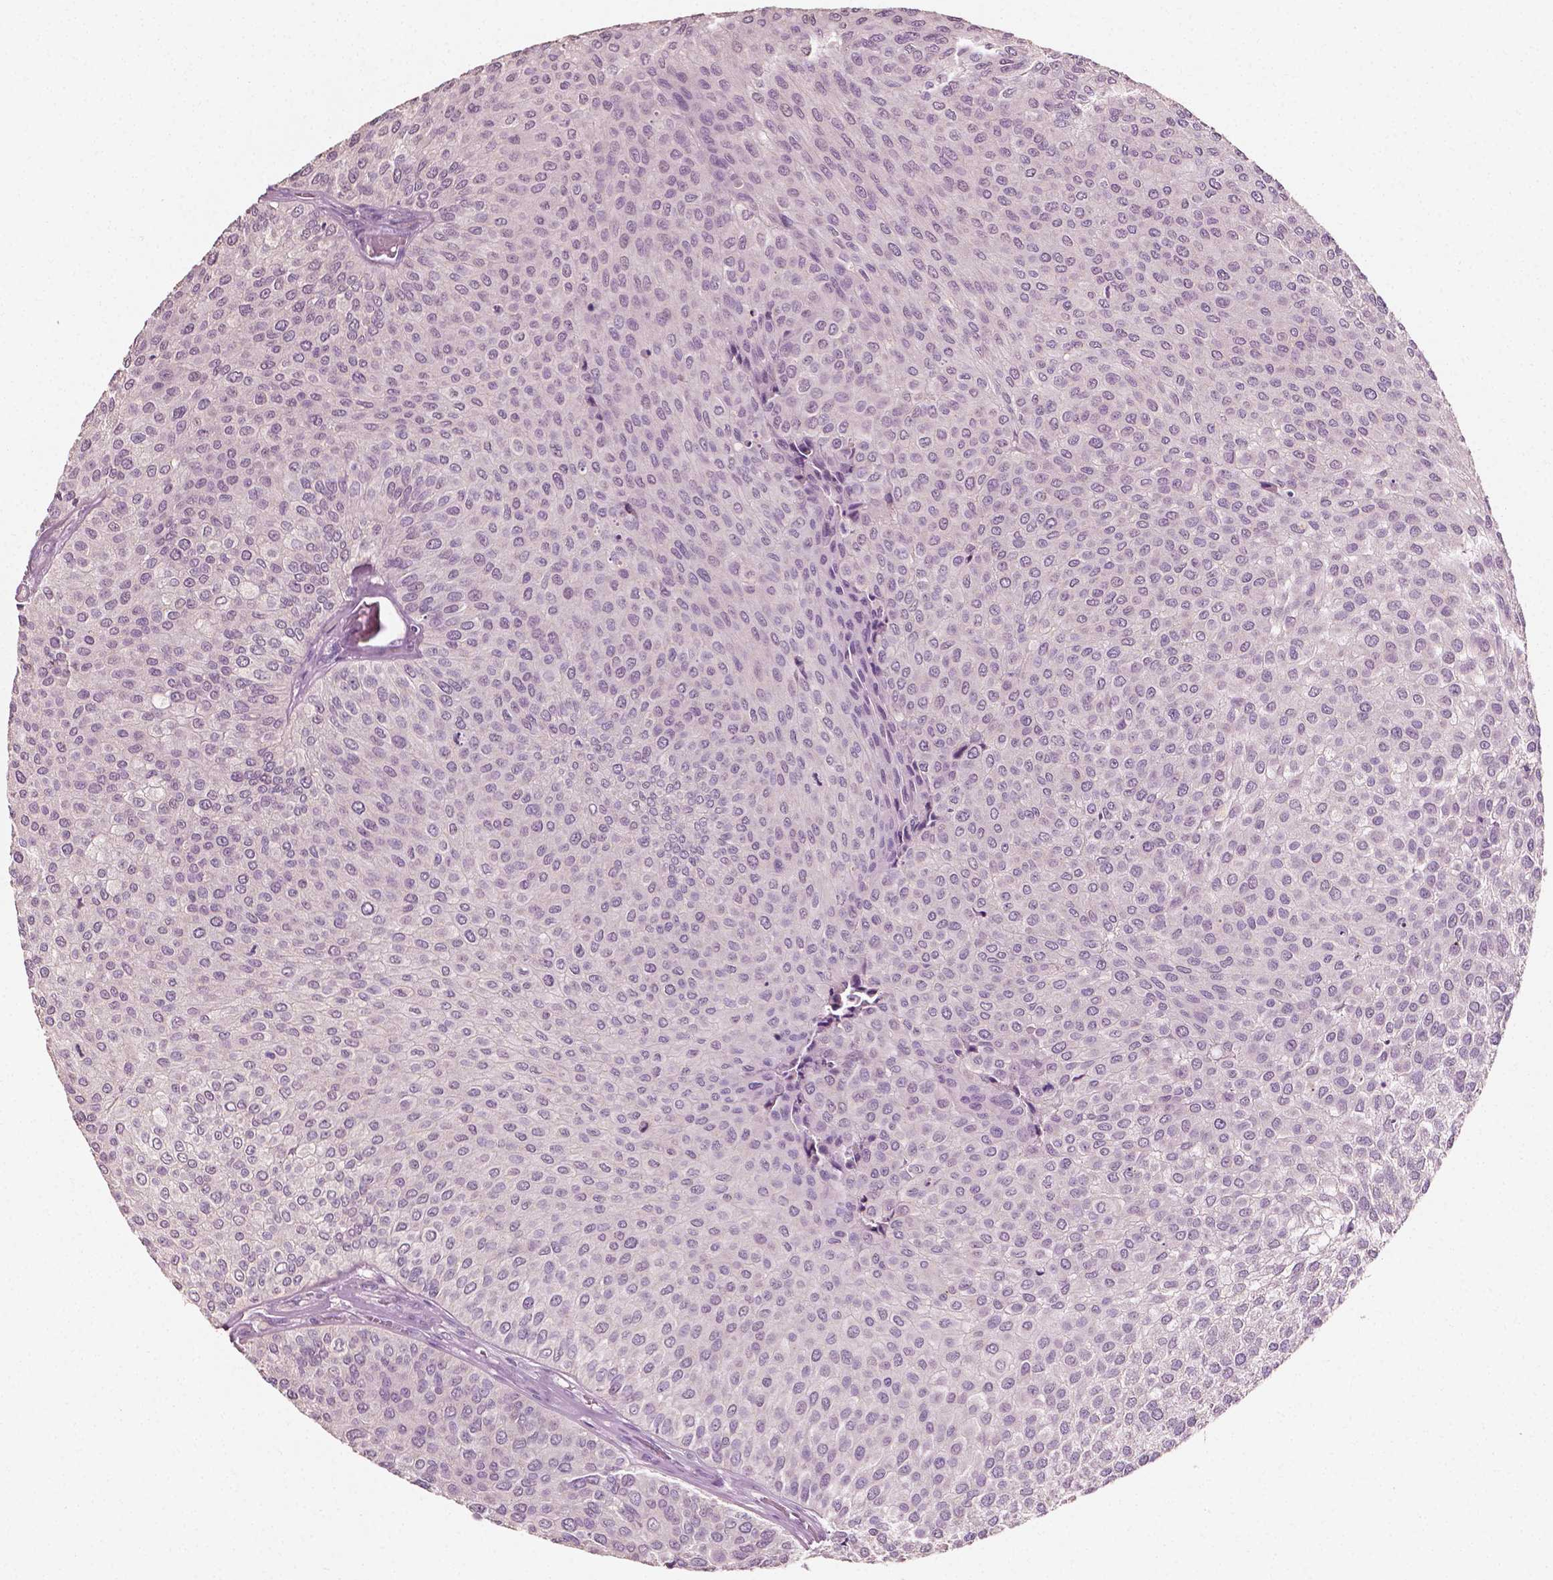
{"staining": {"intensity": "negative", "quantity": "none", "location": "none"}, "tissue": "urothelial cancer", "cell_type": "Tumor cells", "image_type": "cancer", "snomed": [{"axis": "morphology", "description": "Urothelial carcinoma, Low grade"}, {"axis": "topography", "description": "Urinary bladder"}], "caption": "This histopathology image is of low-grade urothelial carcinoma stained with IHC to label a protein in brown with the nuclei are counter-stained blue. There is no positivity in tumor cells. (Stains: DAB (3,3'-diaminobenzidine) IHC with hematoxylin counter stain, Microscopy: brightfield microscopy at high magnification).", "gene": "PLA2R1", "patient": {"sex": "female", "age": 87}}